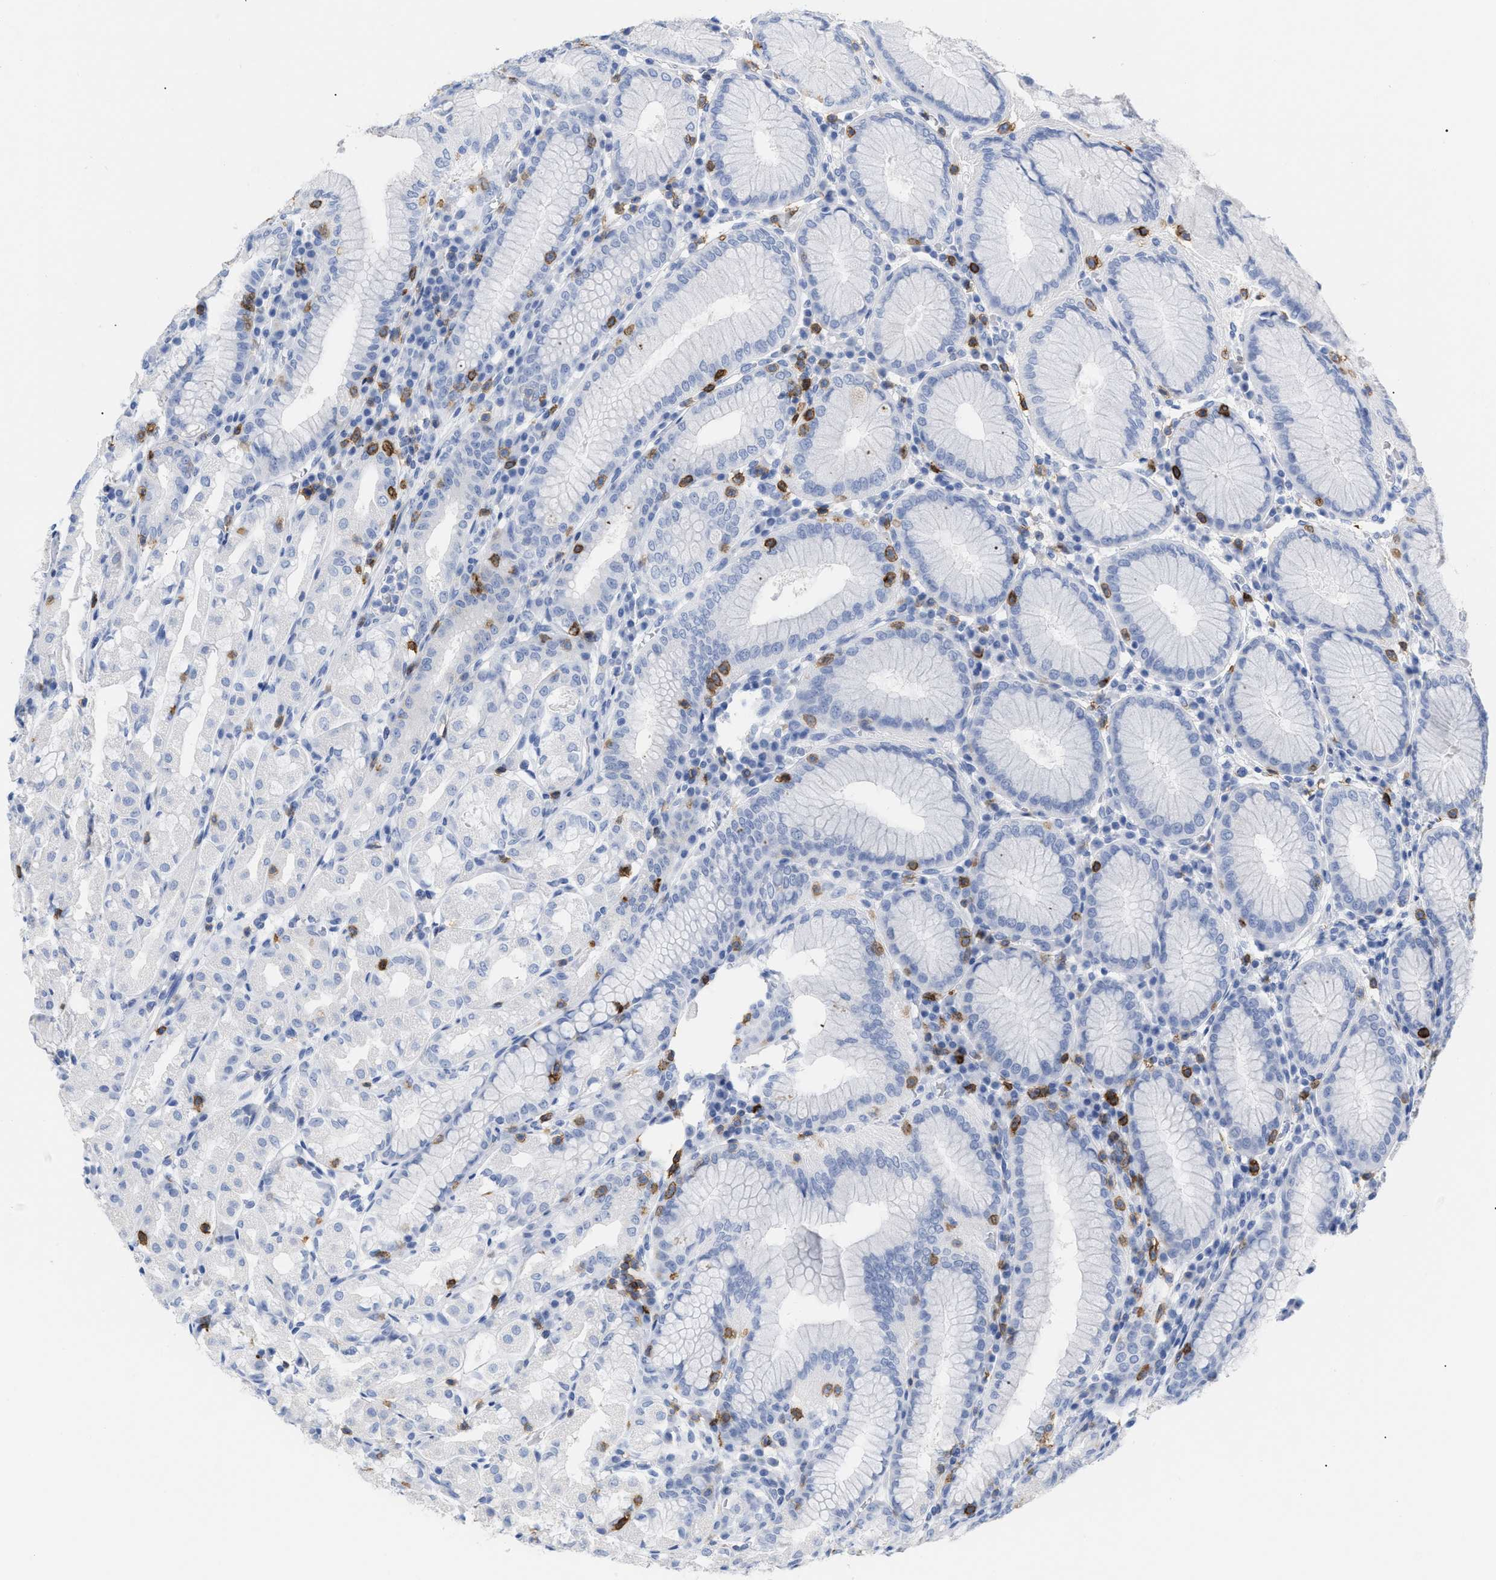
{"staining": {"intensity": "negative", "quantity": "none", "location": "none"}, "tissue": "stomach", "cell_type": "Glandular cells", "image_type": "normal", "snomed": [{"axis": "morphology", "description": "Normal tissue, NOS"}, {"axis": "topography", "description": "Stomach"}, {"axis": "topography", "description": "Stomach, lower"}], "caption": "Immunohistochemistry (IHC) of unremarkable human stomach demonstrates no expression in glandular cells.", "gene": "CD5", "patient": {"sex": "female", "age": 56}}